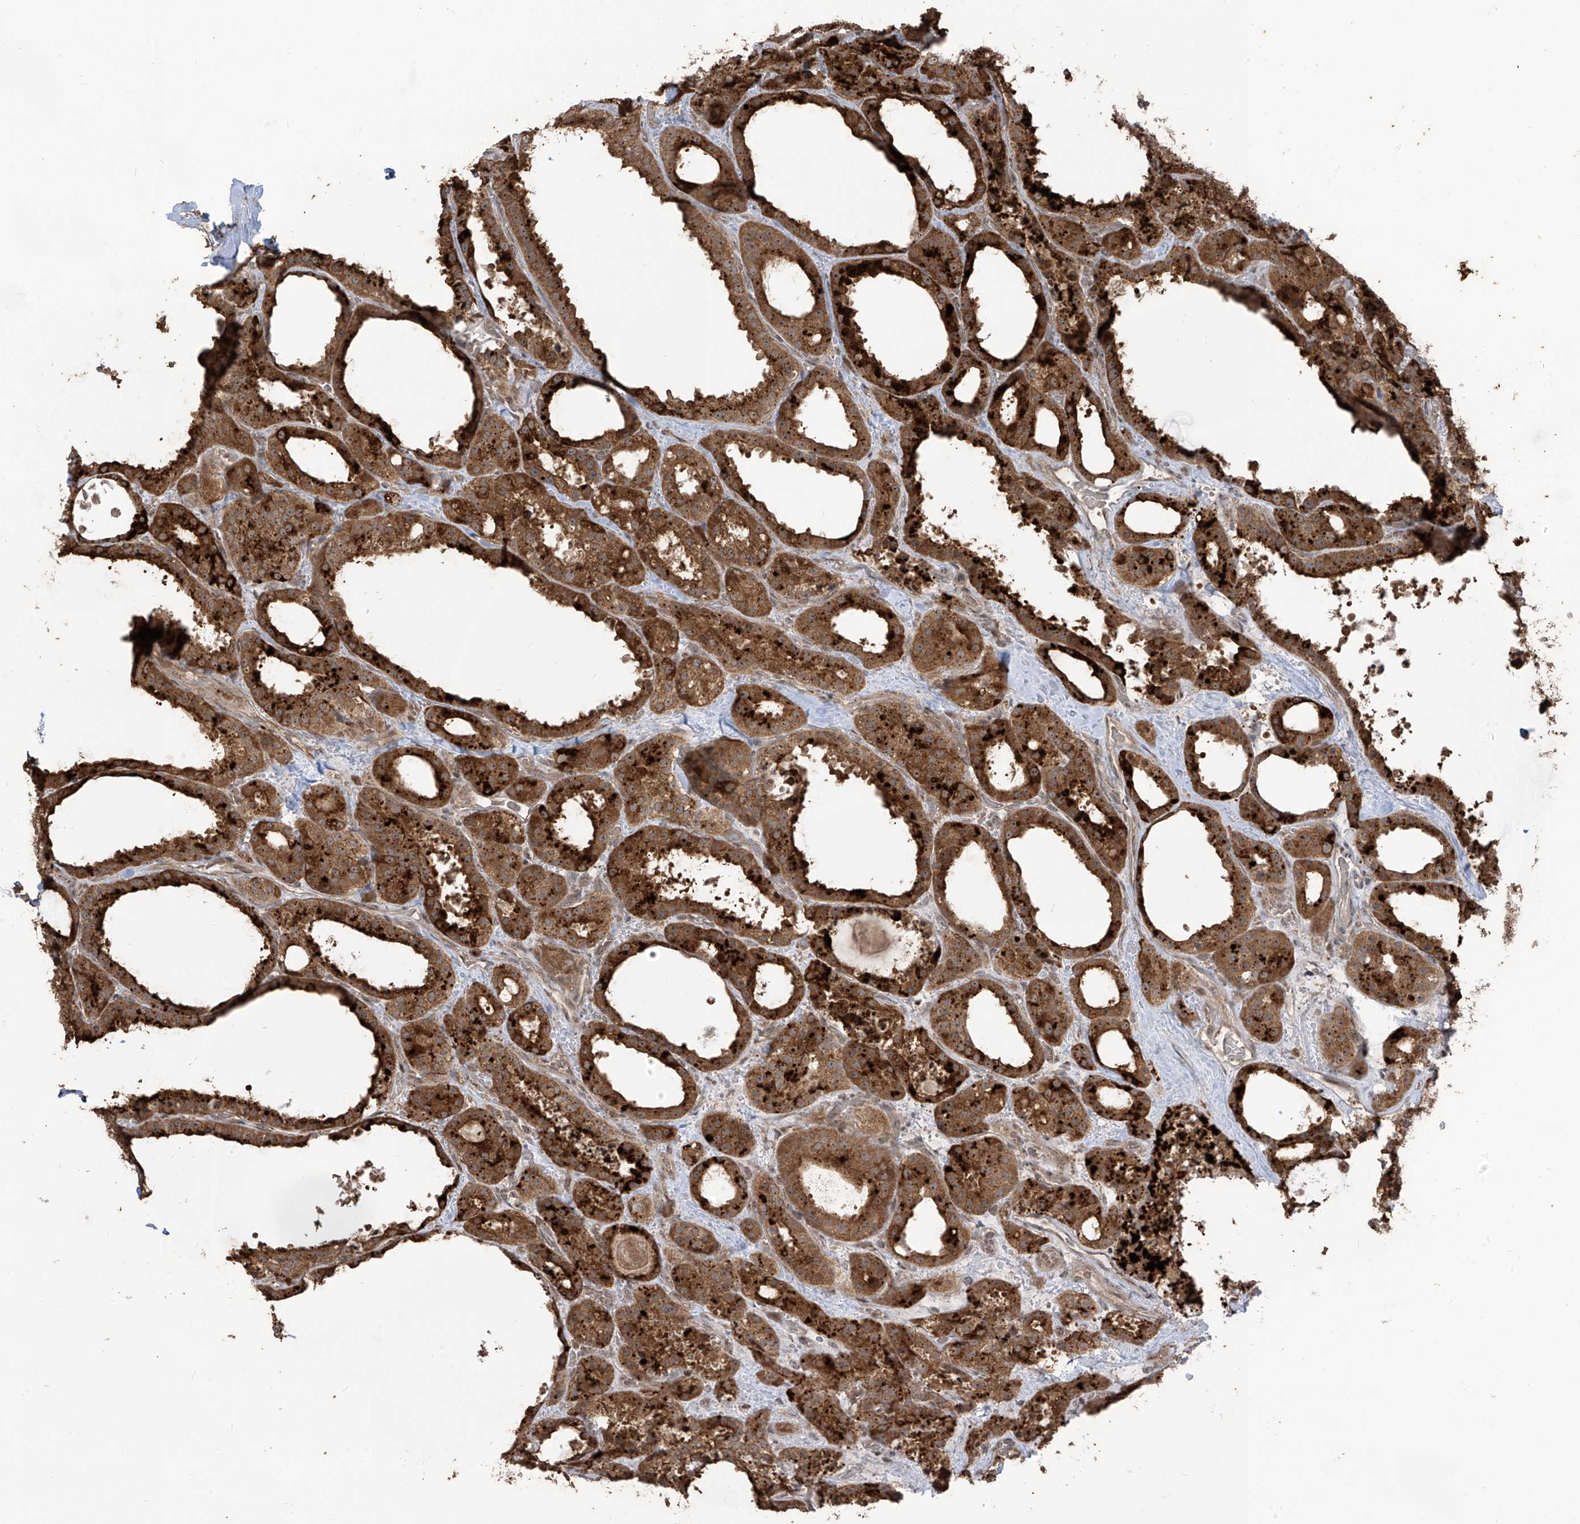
{"staining": {"intensity": "strong", "quantity": ">75%", "location": "cytoplasmic/membranous"}, "tissue": "thyroid cancer", "cell_type": "Tumor cells", "image_type": "cancer", "snomed": [{"axis": "morphology", "description": "Papillary adenocarcinoma, NOS"}, {"axis": "topography", "description": "Thyroid gland"}], "caption": "This is an image of IHC staining of thyroid cancer (papillary adenocarcinoma), which shows strong expression in the cytoplasmic/membranous of tumor cells.", "gene": "CARF", "patient": {"sex": "male", "age": 77}}